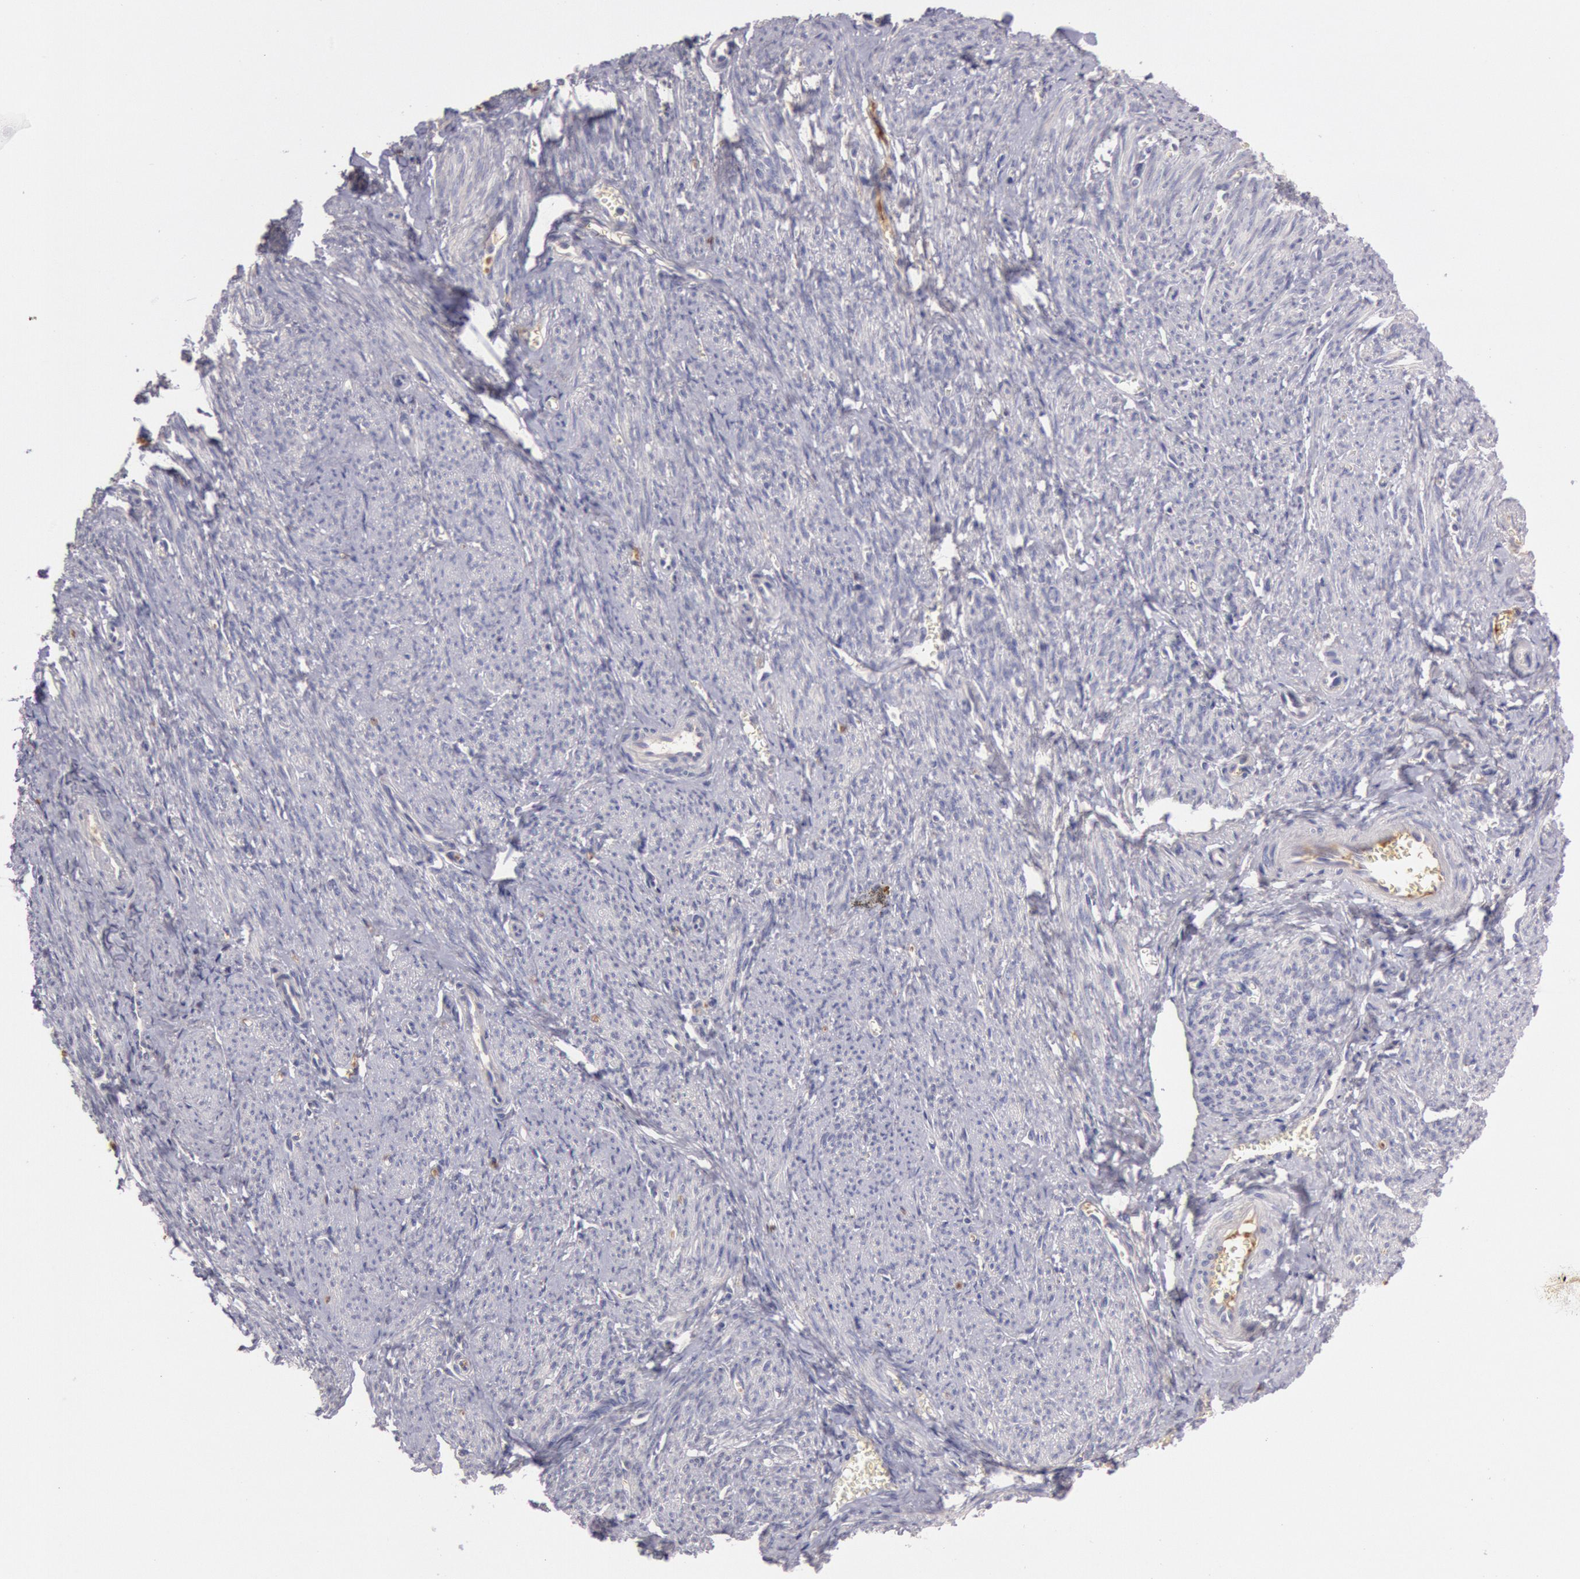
{"staining": {"intensity": "negative", "quantity": "none", "location": "none"}, "tissue": "smooth muscle", "cell_type": "Smooth muscle cells", "image_type": "normal", "snomed": [{"axis": "morphology", "description": "Normal tissue, NOS"}, {"axis": "topography", "description": "Smooth muscle"}, {"axis": "topography", "description": "Cervix"}], "caption": "A micrograph of human smooth muscle is negative for staining in smooth muscle cells. The staining was performed using DAB to visualize the protein expression in brown, while the nuclei were stained in blue with hematoxylin (Magnification: 20x).", "gene": "C1R", "patient": {"sex": "female", "age": 70}}